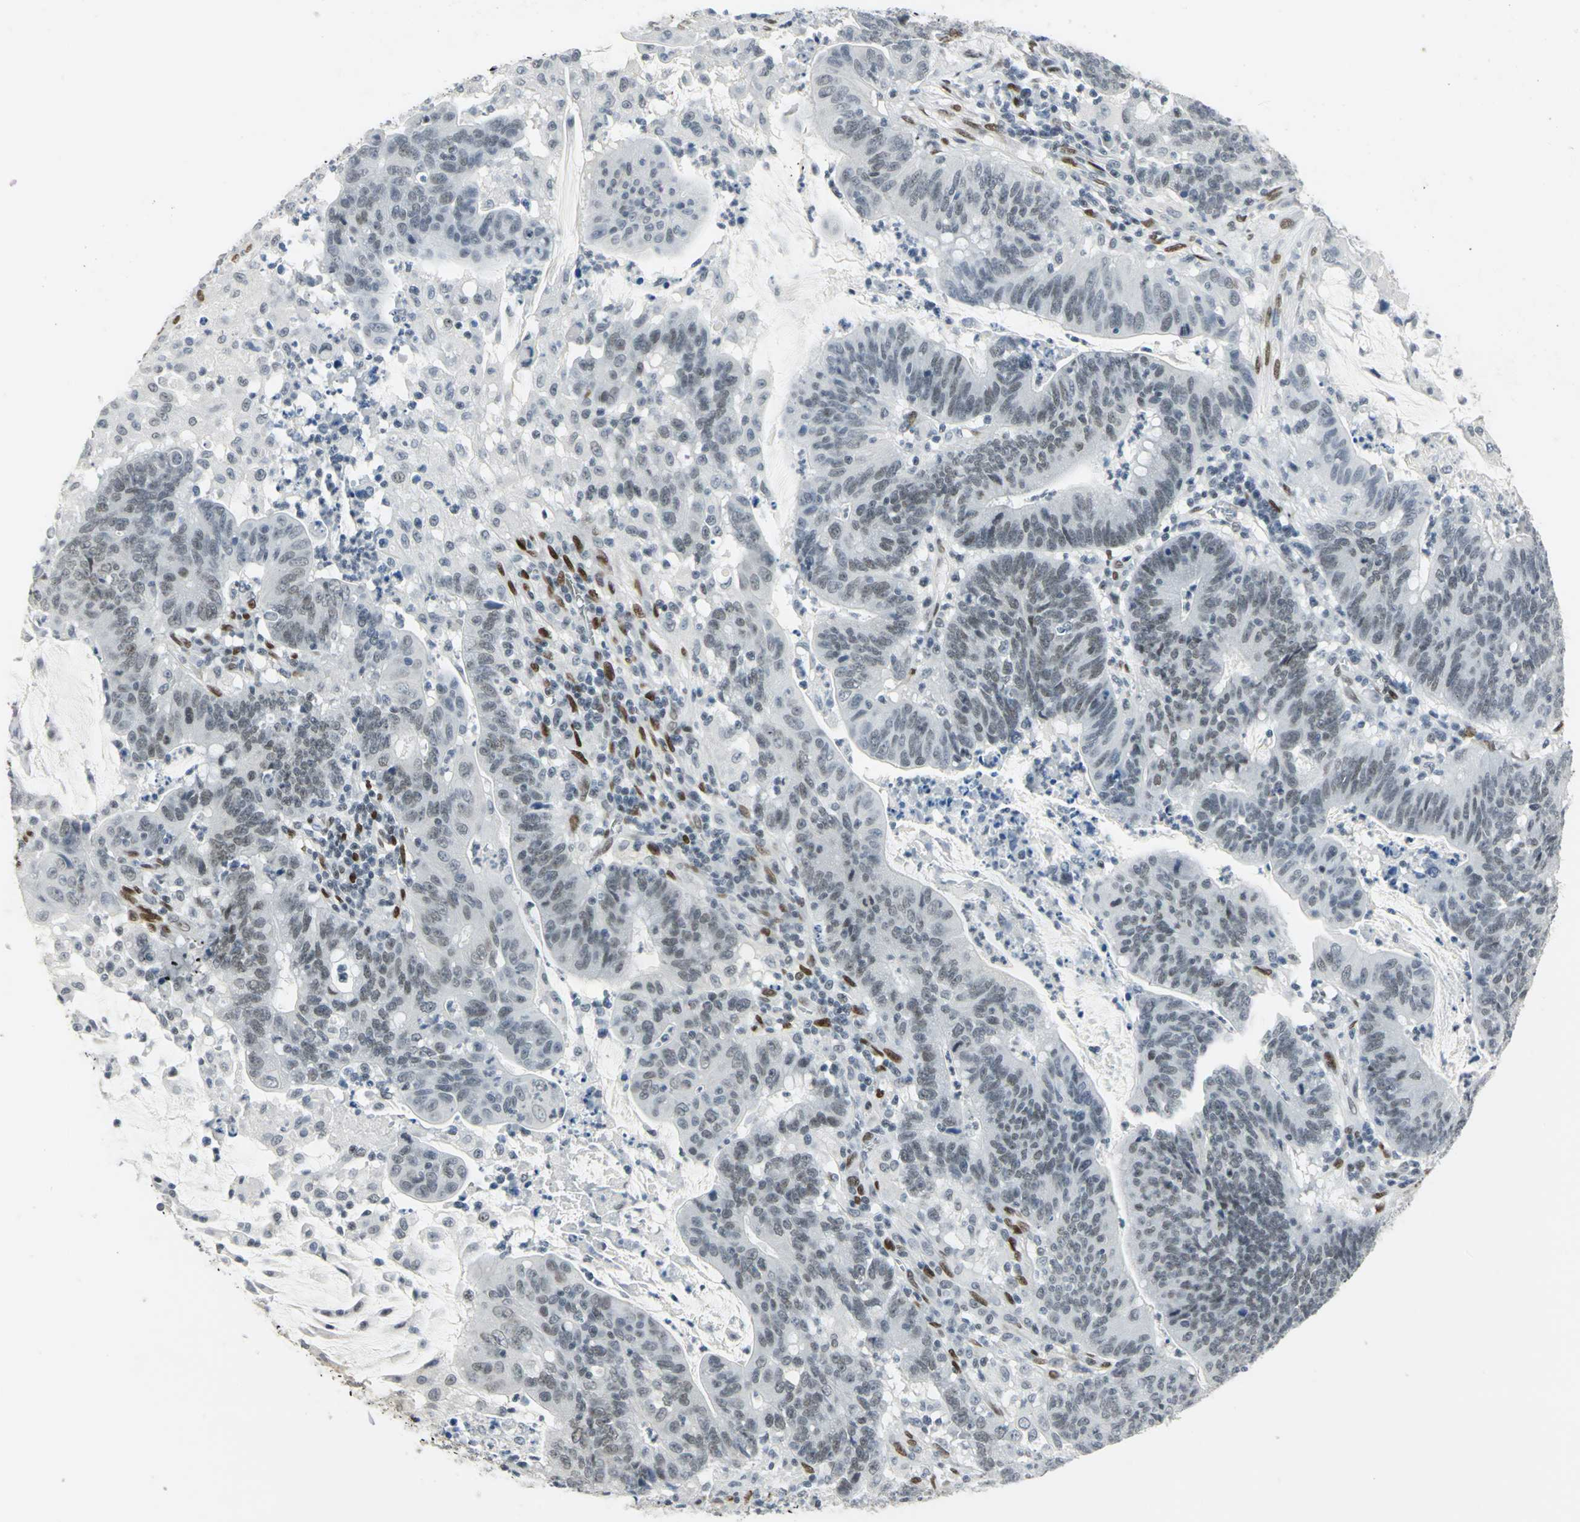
{"staining": {"intensity": "weak", "quantity": "25%-75%", "location": "nuclear"}, "tissue": "colorectal cancer", "cell_type": "Tumor cells", "image_type": "cancer", "snomed": [{"axis": "morphology", "description": "Adenocarcinoma, NOS"}, {"axis": "topography", "description": "Colon"}], "caption": "The image displays a brown stain indicating the presence of a protein in the nuclear of tumor cells in colorectal adenocarcinoma.", "gene": "MEIS2", "patient": {"sex": "male", "age": 45}}